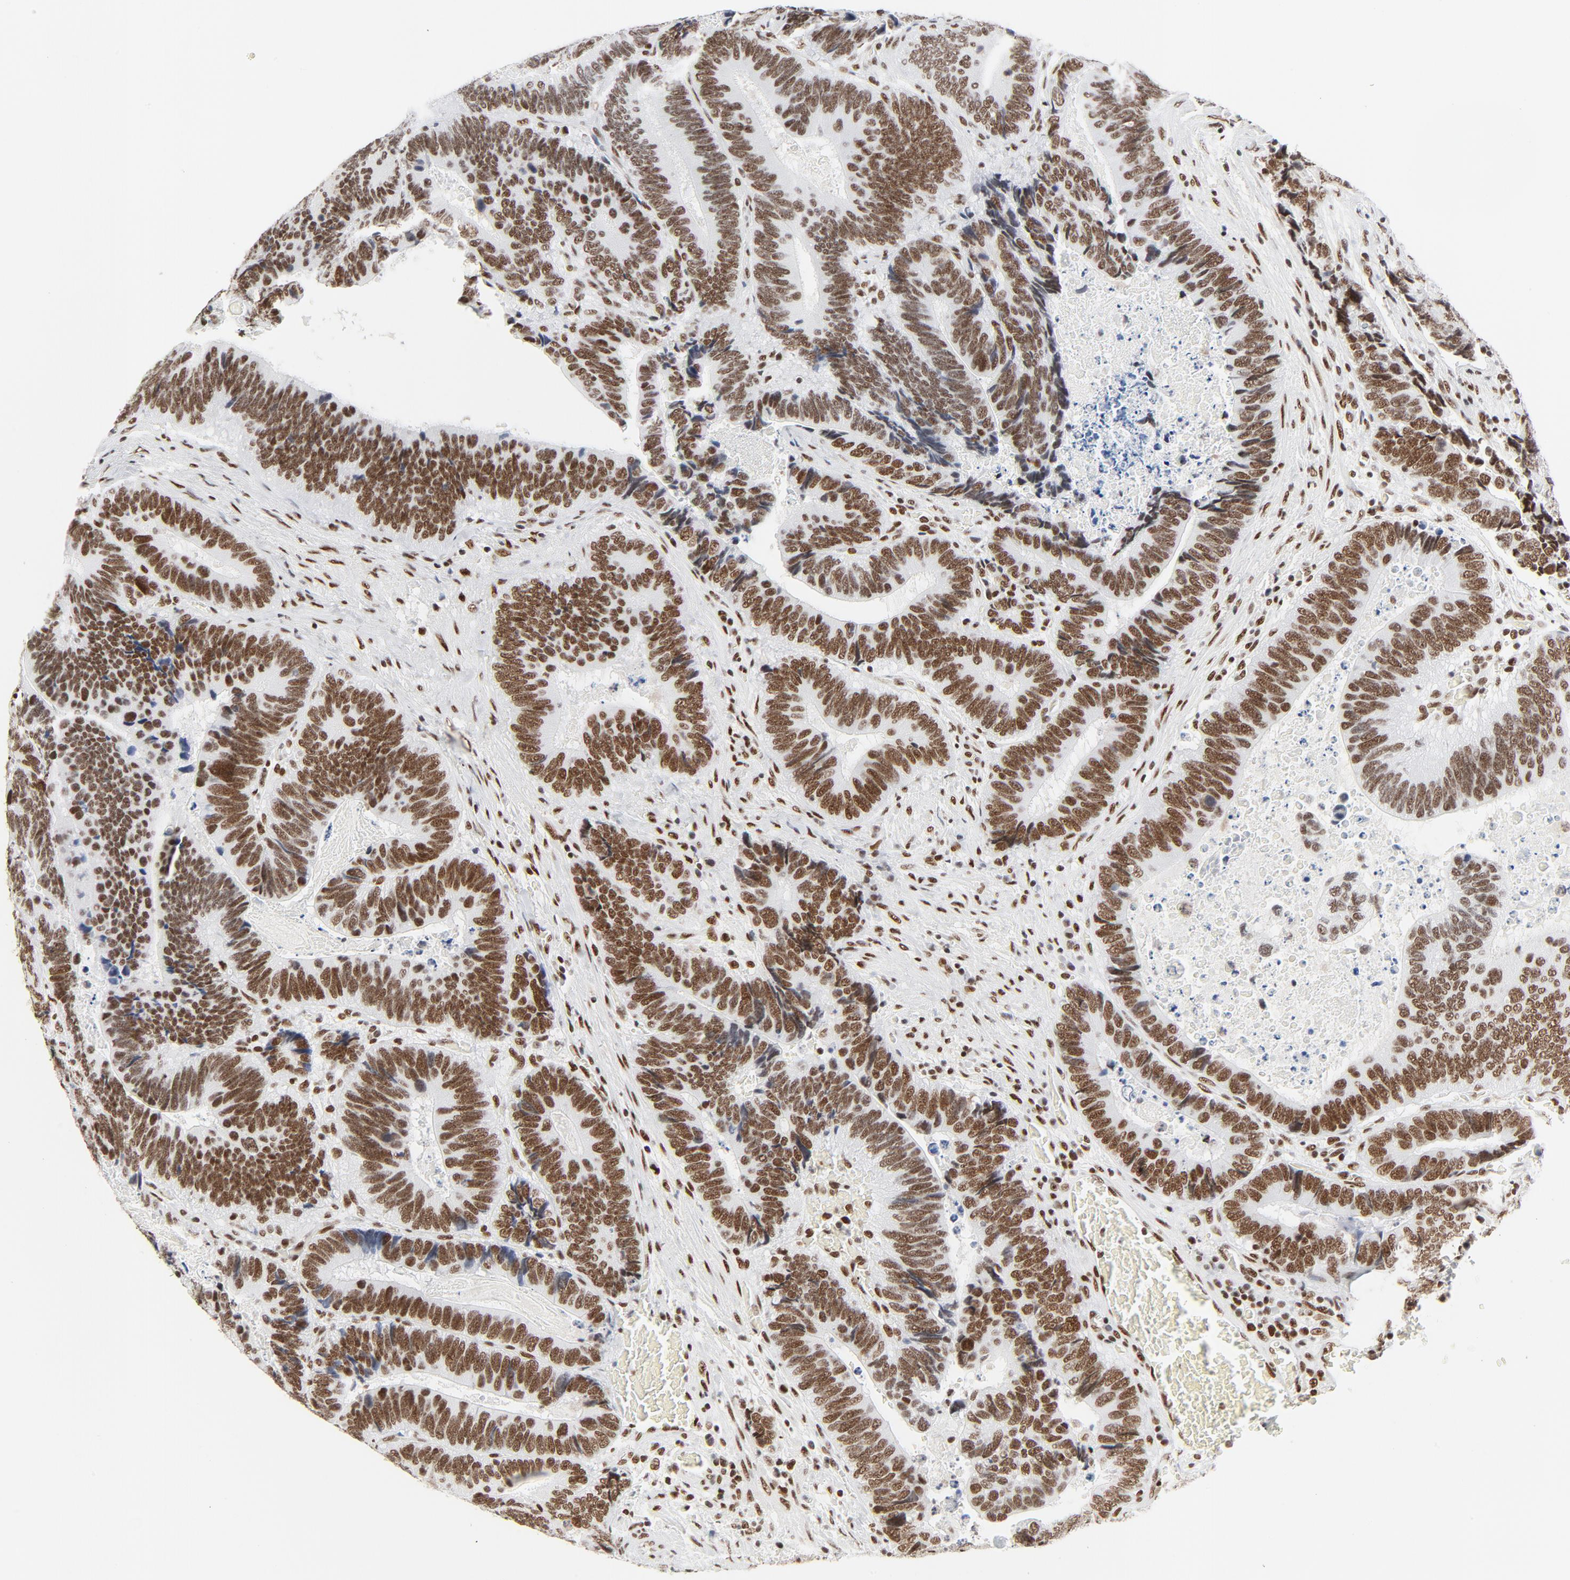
{"staining": {"intensity": "moderate", "quantity": ">75%", "location": "nuclear"}, "tissue": "colorectal cancer", "cell_type": "Tumor cells", "image_type": "cancer", "snomed": [{"axis": "morphology", "description": "Adenocarcinoma, NOS"}, {"axis": "topography", "description": "Colon"}], "caption": "A brown stain labels moderate nuclear positivity of a protein in human adenocarcinoma (colorectal) tumor cells.", "gene": "GTF2H1", "patient": {"sex": "male", "age": 72}}